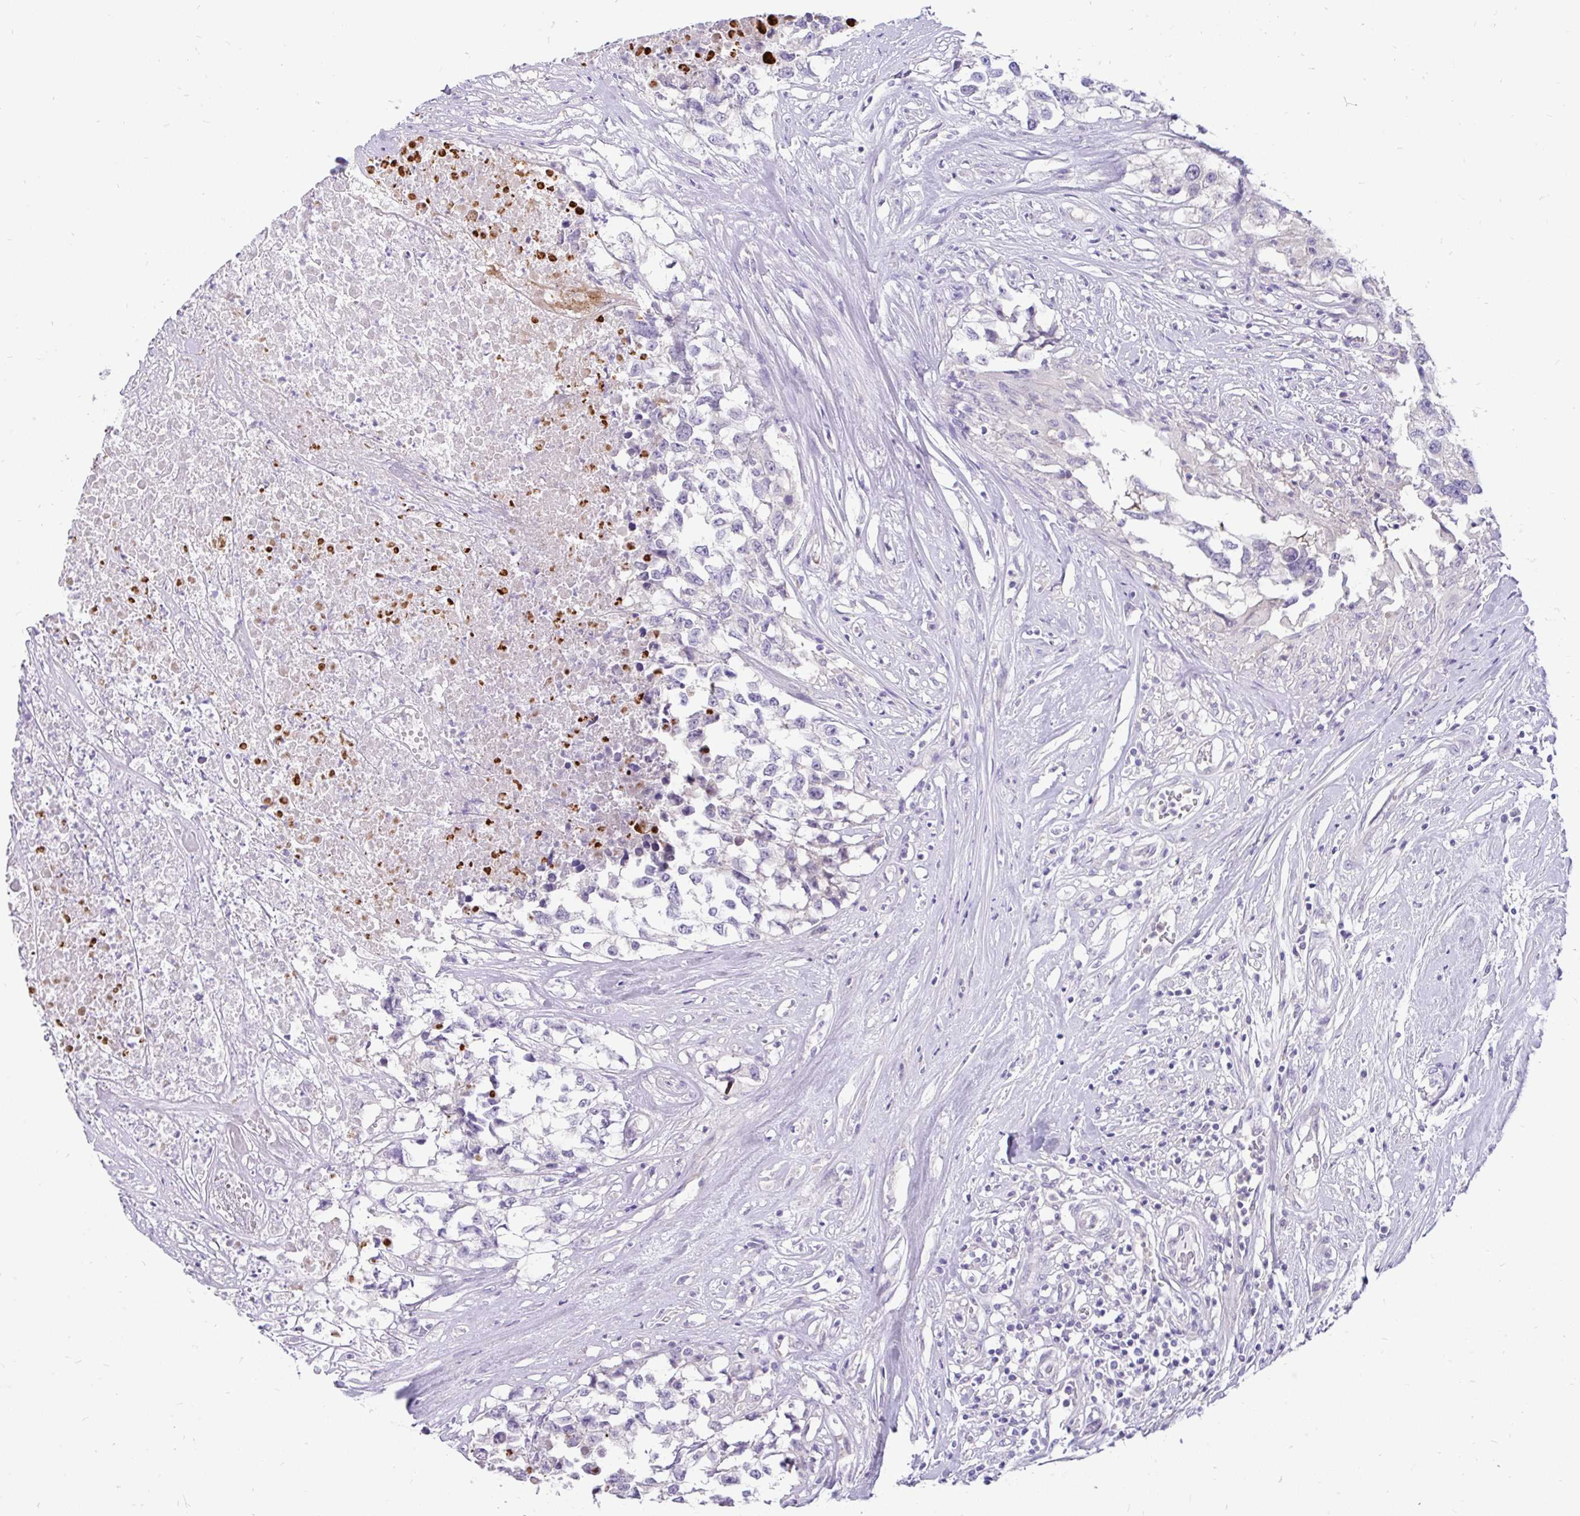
{"staining": {"intensity": "negative", "quantity": "none", "location": "none"}, "tissue": "testis cancer", "cell_type": "Tumor cells", "image_type": "cancer", "snomed": [{"axis": "morphology", "description": "Carcinoma, Embryonal, NOS"}, {"axis": "topography", "description": "Testis"}], "caption": "DAB (3,3'-diaminobenzidine) immunohistochemical staining of testis cancer shows no significant staining in tumor cells.", "gene": "KIAA2013", "patient": {"sex": "male", "age": 83}}